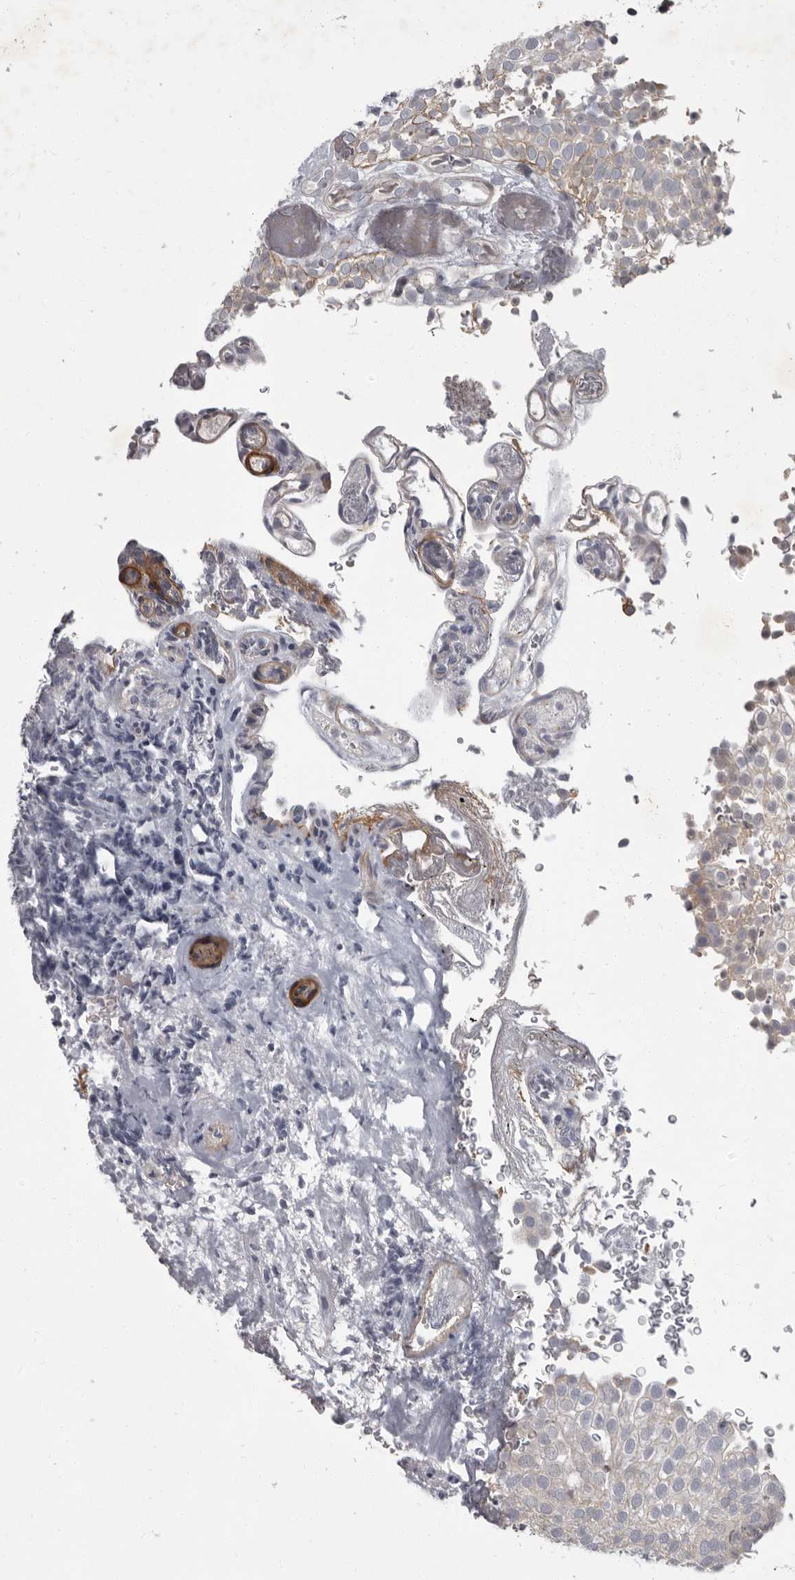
{"staining": {"intensity": "weak", "quantity": "<25%", "location": "cytoplasmic/membranous"}, "tissue": "urothelial cancer", "cell_type": "Tumor cells", "image_type": "cancer", "snomed": [{"axis": "morphology", "description": "Urothelial carcinoma, Low grade"}, {"axis": "topography", "description": "Urinary bladder"}], "caption": "IHC of human urothelial cancer exhibits no positivity in tumor cells.", "gene": "PDE7A", "patient": {"sex": "male", "age": 78}}